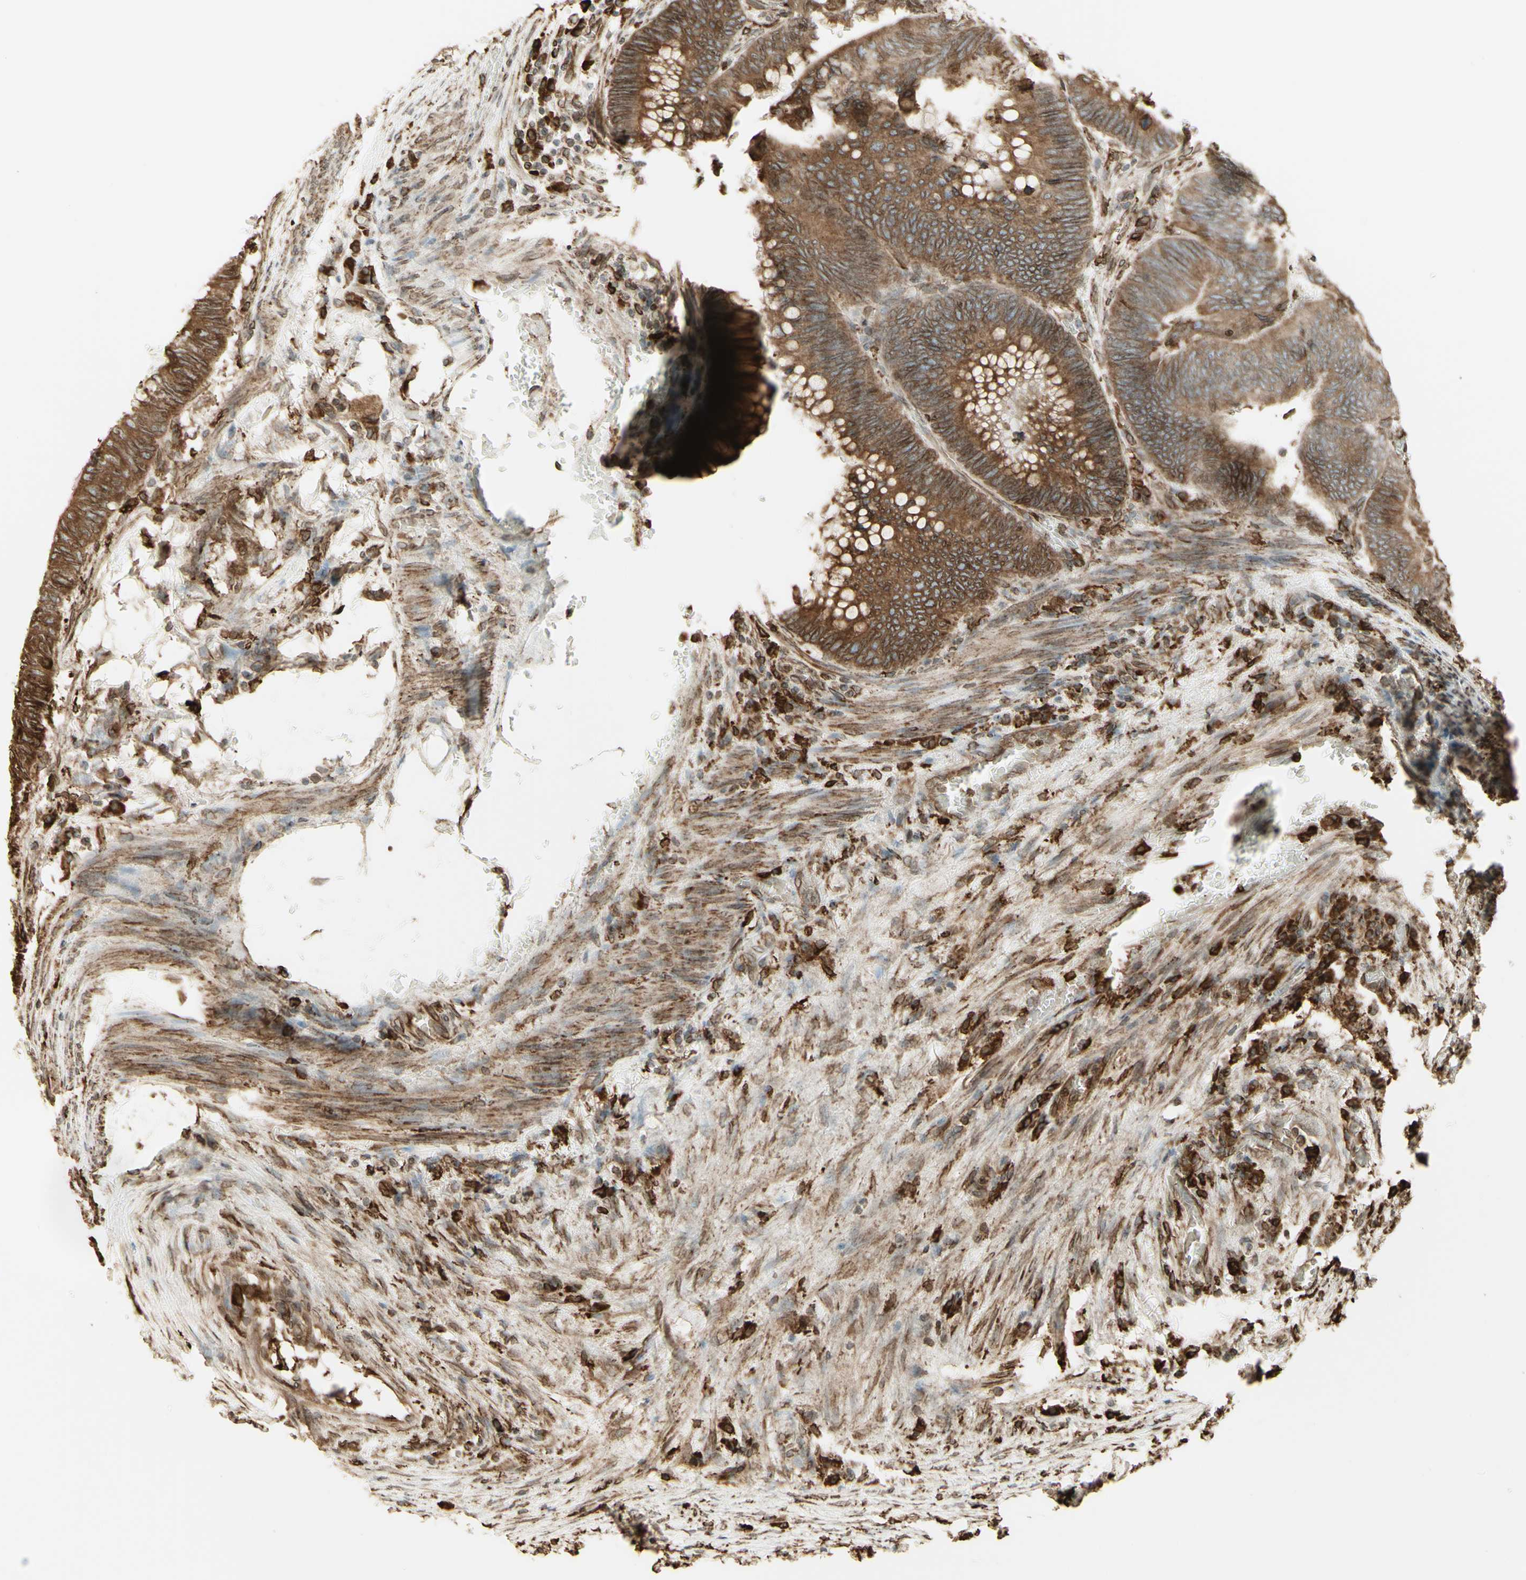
{"staining": {"intensity": "moderate", "quantity": ">75%", "location": "cytoplasmic/membranous"}, "tissue": "colorectal cancer", "cell_type": "Tumor cells", "image_type": "cancer", "snomed": [{"axis": "morphology", "description": "Normal tissue, NOS"}, {"axis": "morphology", "description": "Adenocarcinoma, NOS"}, {"axis": "topography", "description": "Rectum"}, {"axis": "topography", "description": "Peripheral nerve tissue"}], "caption": "An image of human colorectal cancer stained for a protein exhibits moderate cytoplasmic/membranous brown staining in tumor cells.", "gene": "CANX", "patient": {"sex": "male", "age": 92}}